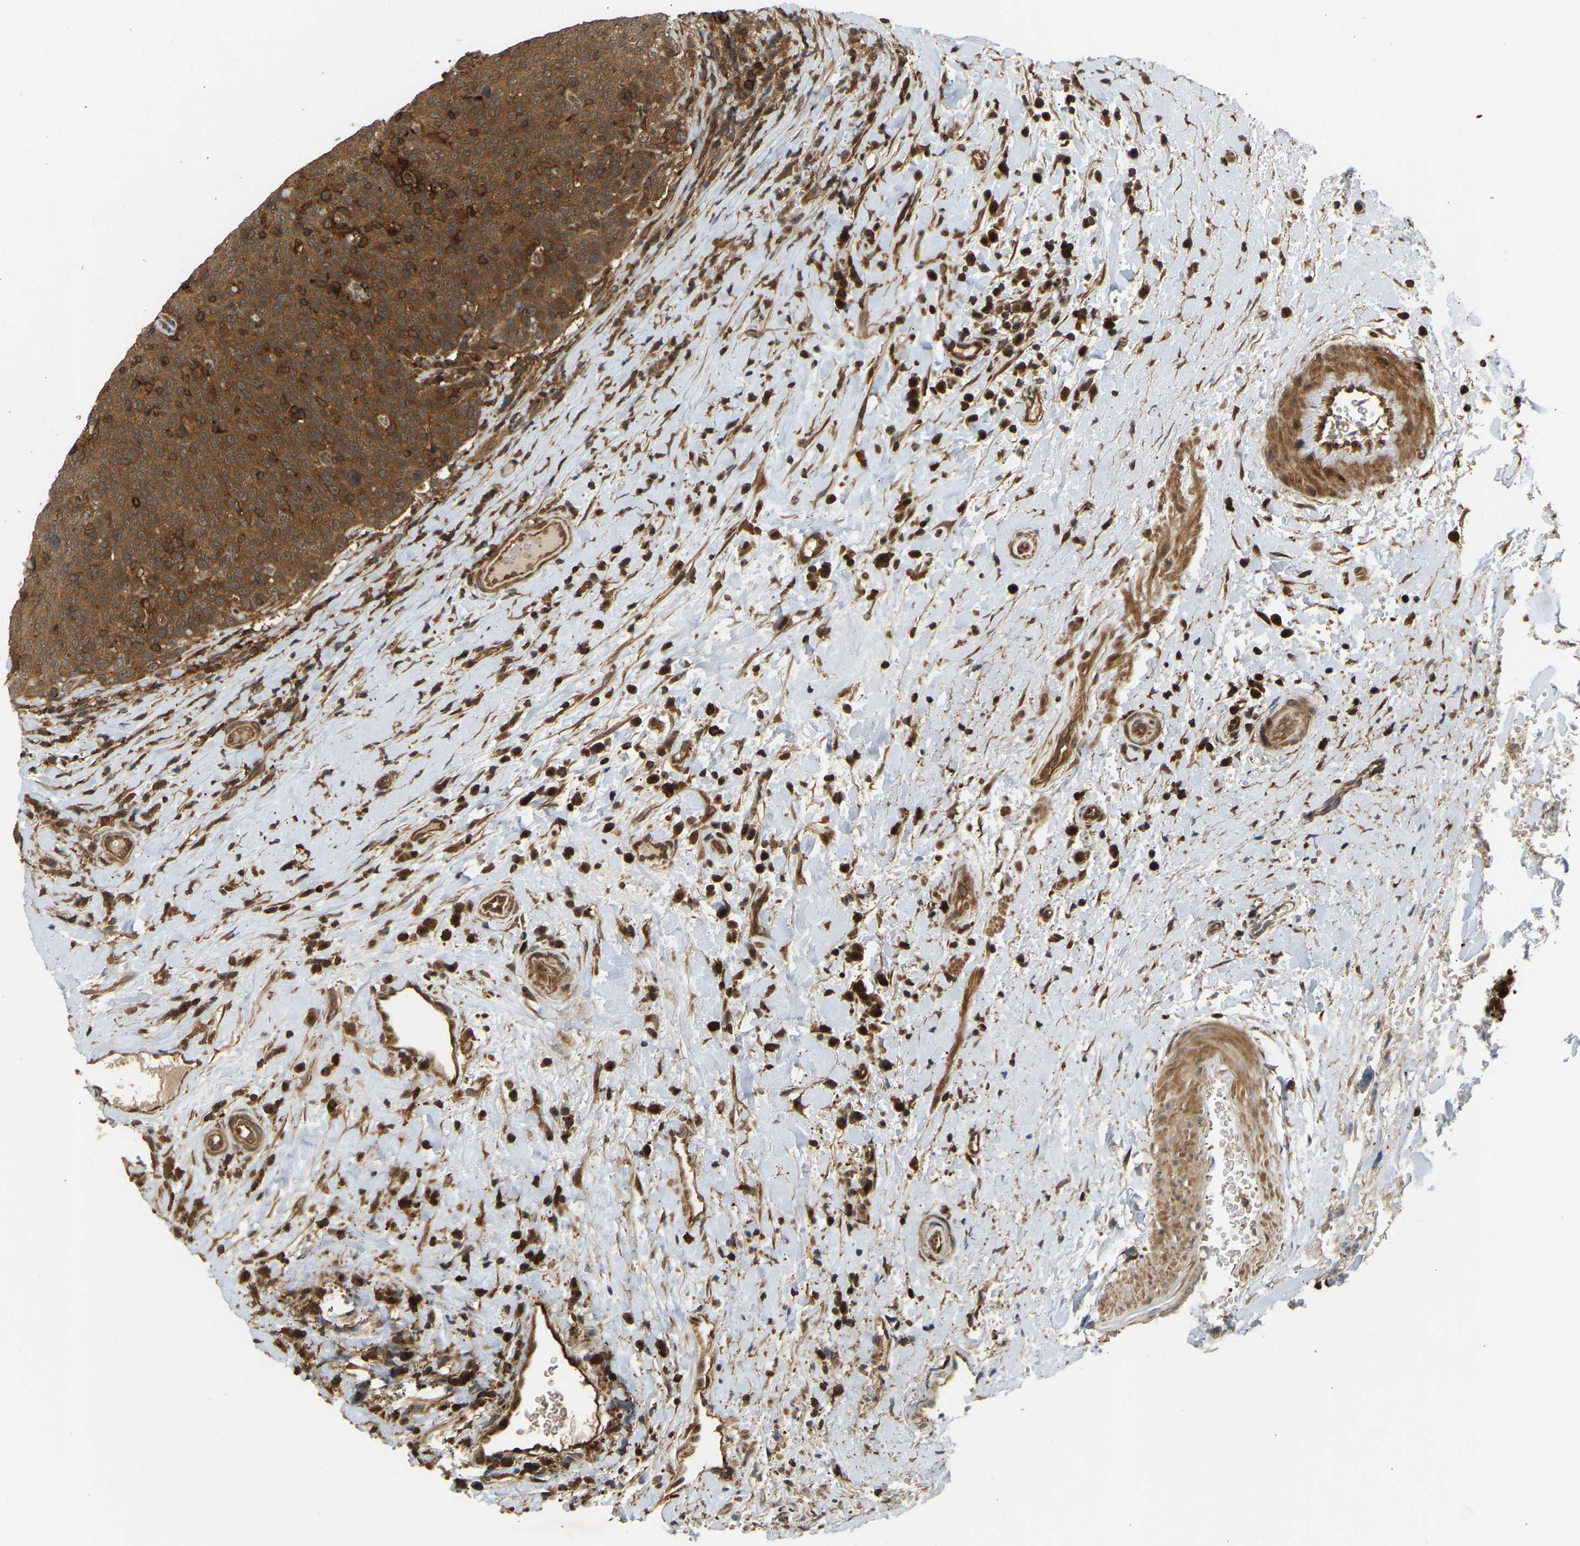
{"staining": {"intensity": "strong", "quantity": ">75%", "location": "cytoplasmic/membranous"}, "tissue": "head and neck cancer", "cell_type": "Tumor cells", "image_type": "cancer", "snomed": [{"axis": "morphology", "description": "Necrosis, NOS"}, {"axis": "morphology", "description": "Neoplasm, malignant, NOS"}, {"axis": "topography", "description": "Salivary gland"}, {"axis": "topography", "description": "Head-Neck"}], "caption": "Immunohistochemistry histopathology image of neoplastic tissue: human head and neck cancer stained using IHC demonstrates high levels of strong protein expression localized specifically in the cytoplasmic/membranous of tumor cells, appearing as a cytoplasmic/membranous brown color.", "gene": "GOPC", "patient": {"sex": "male", "age": 43}}